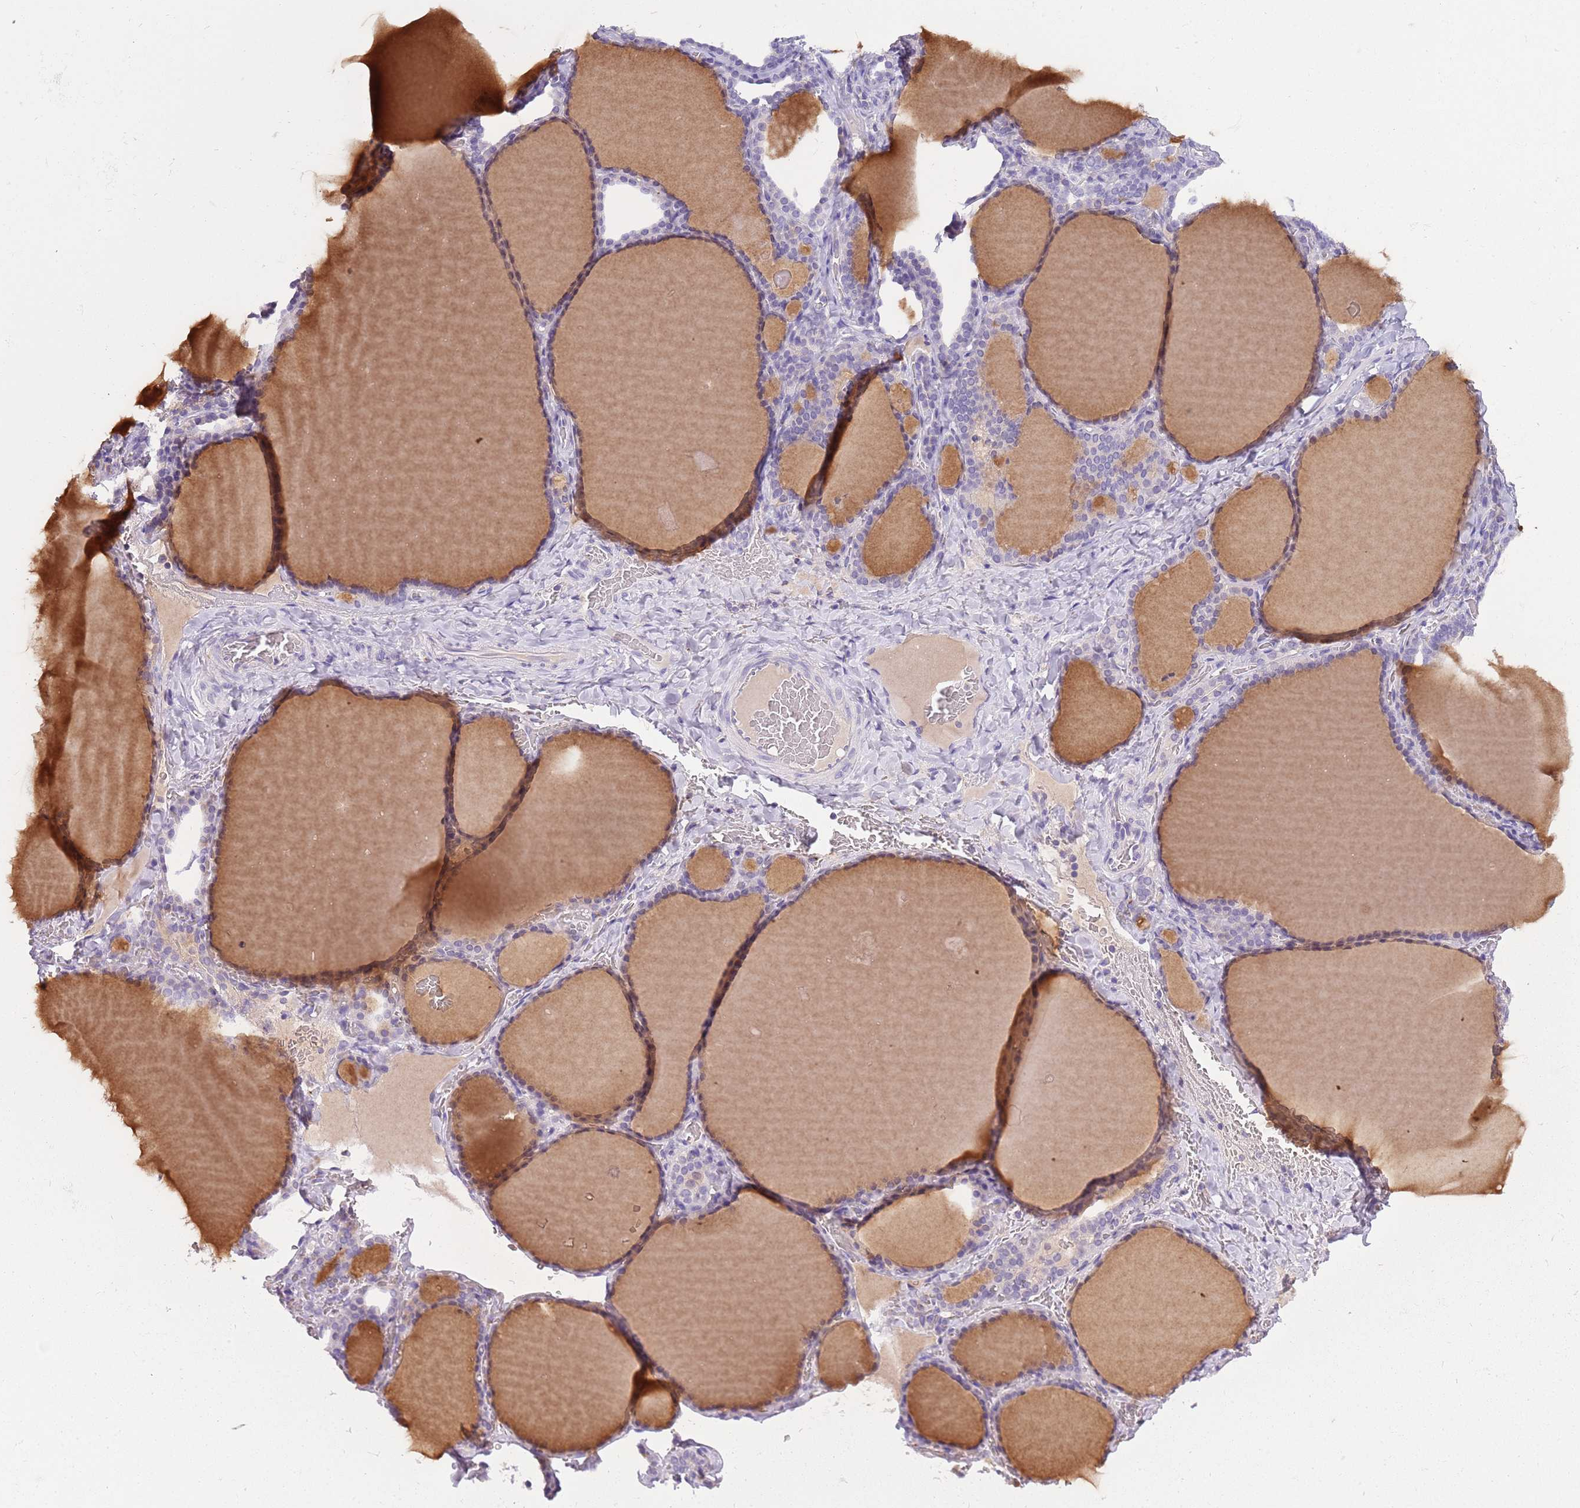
{"staining": {"intensity": "negative", "quantity": "none", "location": "none"}, "tissue": "thyroid gland", "cell_type": "Glandular cells", "image_type": "normal", "snomed": [{"axis": "morphology", "description": "Normal tissue, NOS"}, {"axis": "topography", "description": "Thyroid gland"}], "caption": "Glandular cells are negative for brown protein staining in benign thyroid gland. (DAB (3,3'-diaminobenzidine) immunohistochemistry, high magnification).", "gene": "CFAP73", "patient": {"sex": "female", "age": 39}}